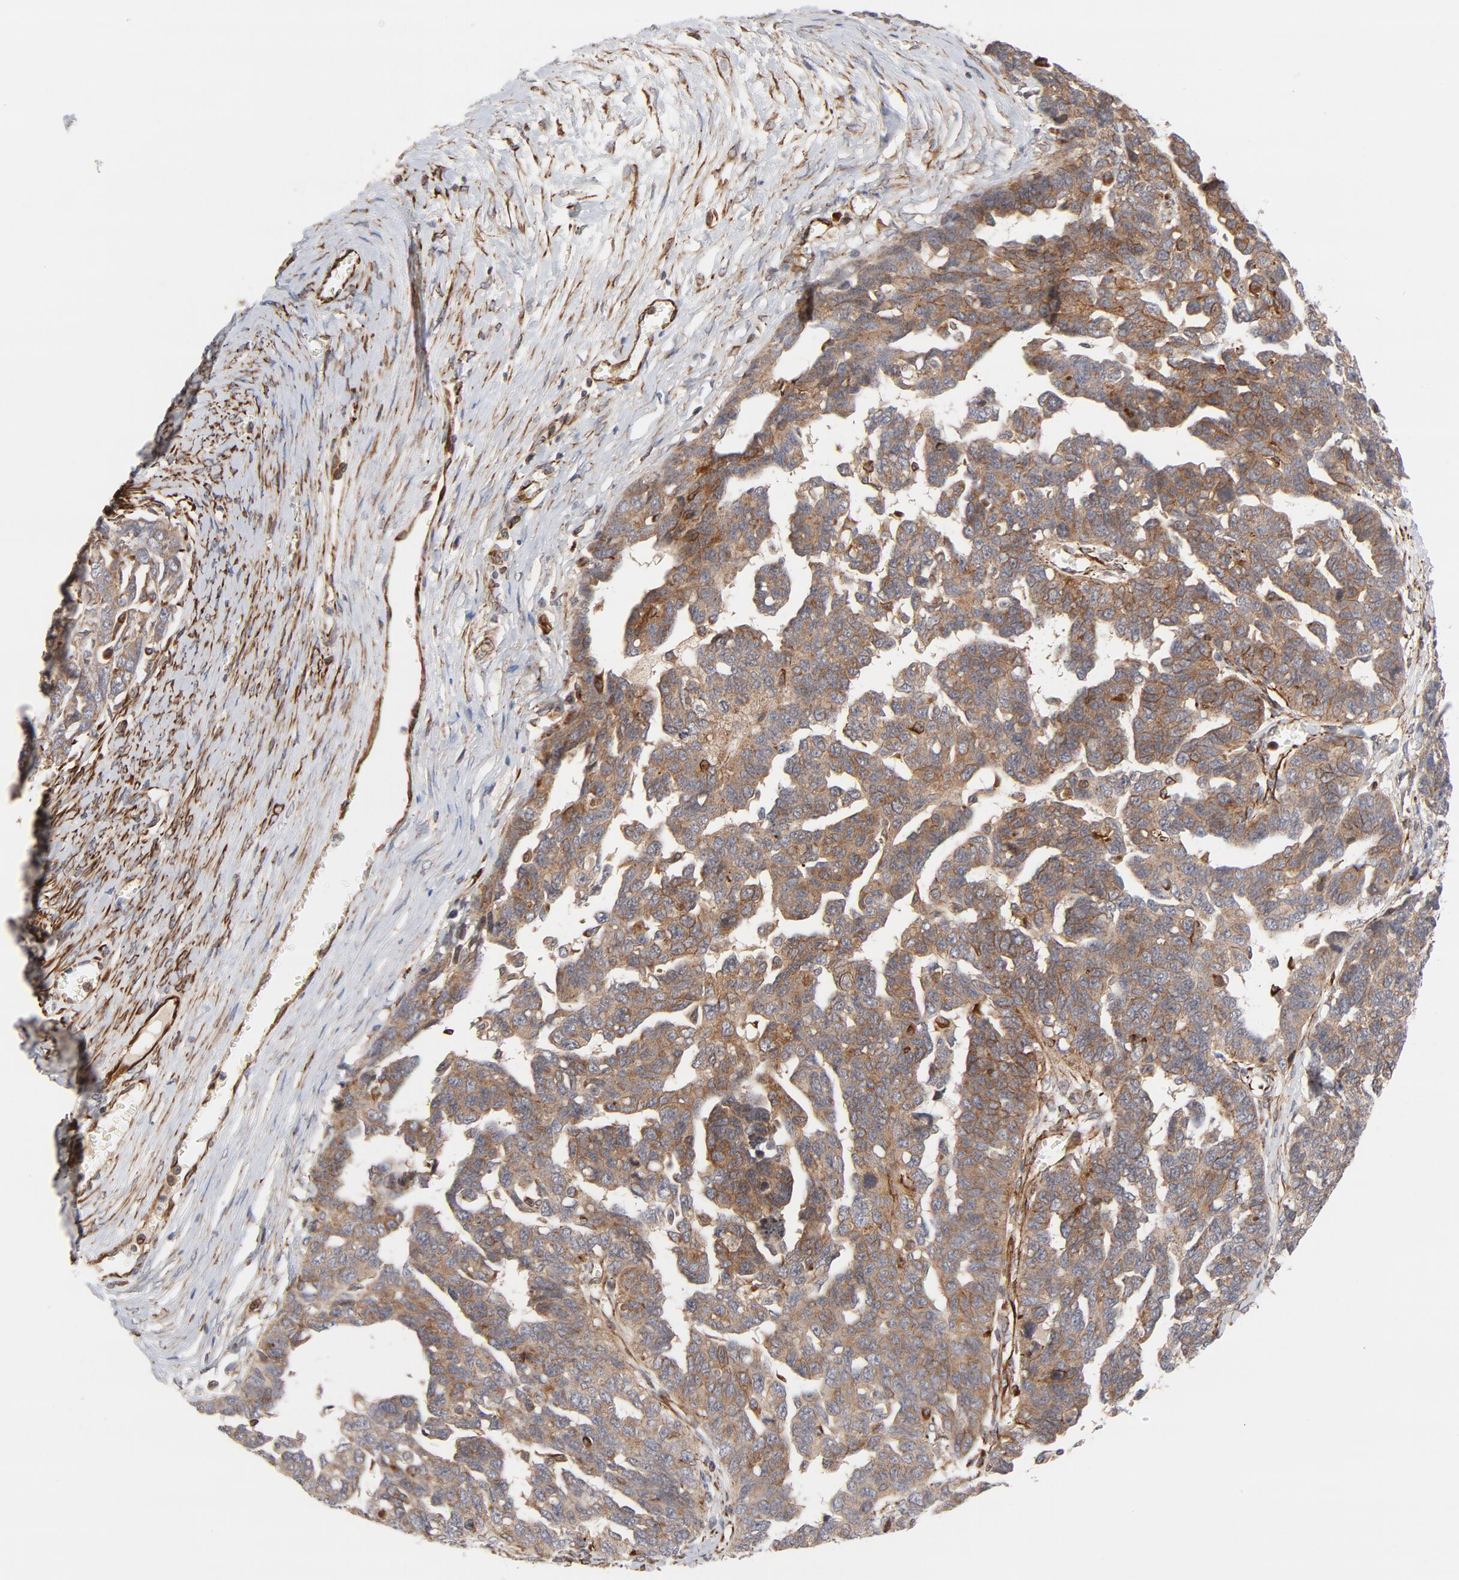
{"staining": {"intensity": "moderate", "quantity": ">75%", "location": "cytoplasmic/membranous"}, "tissue": "ovarian cancer", "cell_type": "Tumor cells", "image_type": "cancer", "snomed": [{"axis": "morphology", "description": "Cystadenocarcinoma, serous, NOS"}, {"axis": "topography", "description": "Ovary"}], "caption": "There is medium levels of moderate cytoplasmic/membranous expression in tumor cells of ovarian cancer (serous cystadenocarcinoma), as demonstrated by immunohistochemical staining (brown color).", "gene": "DNAAF2", "patient": {"sex": "female", "age": 69}}